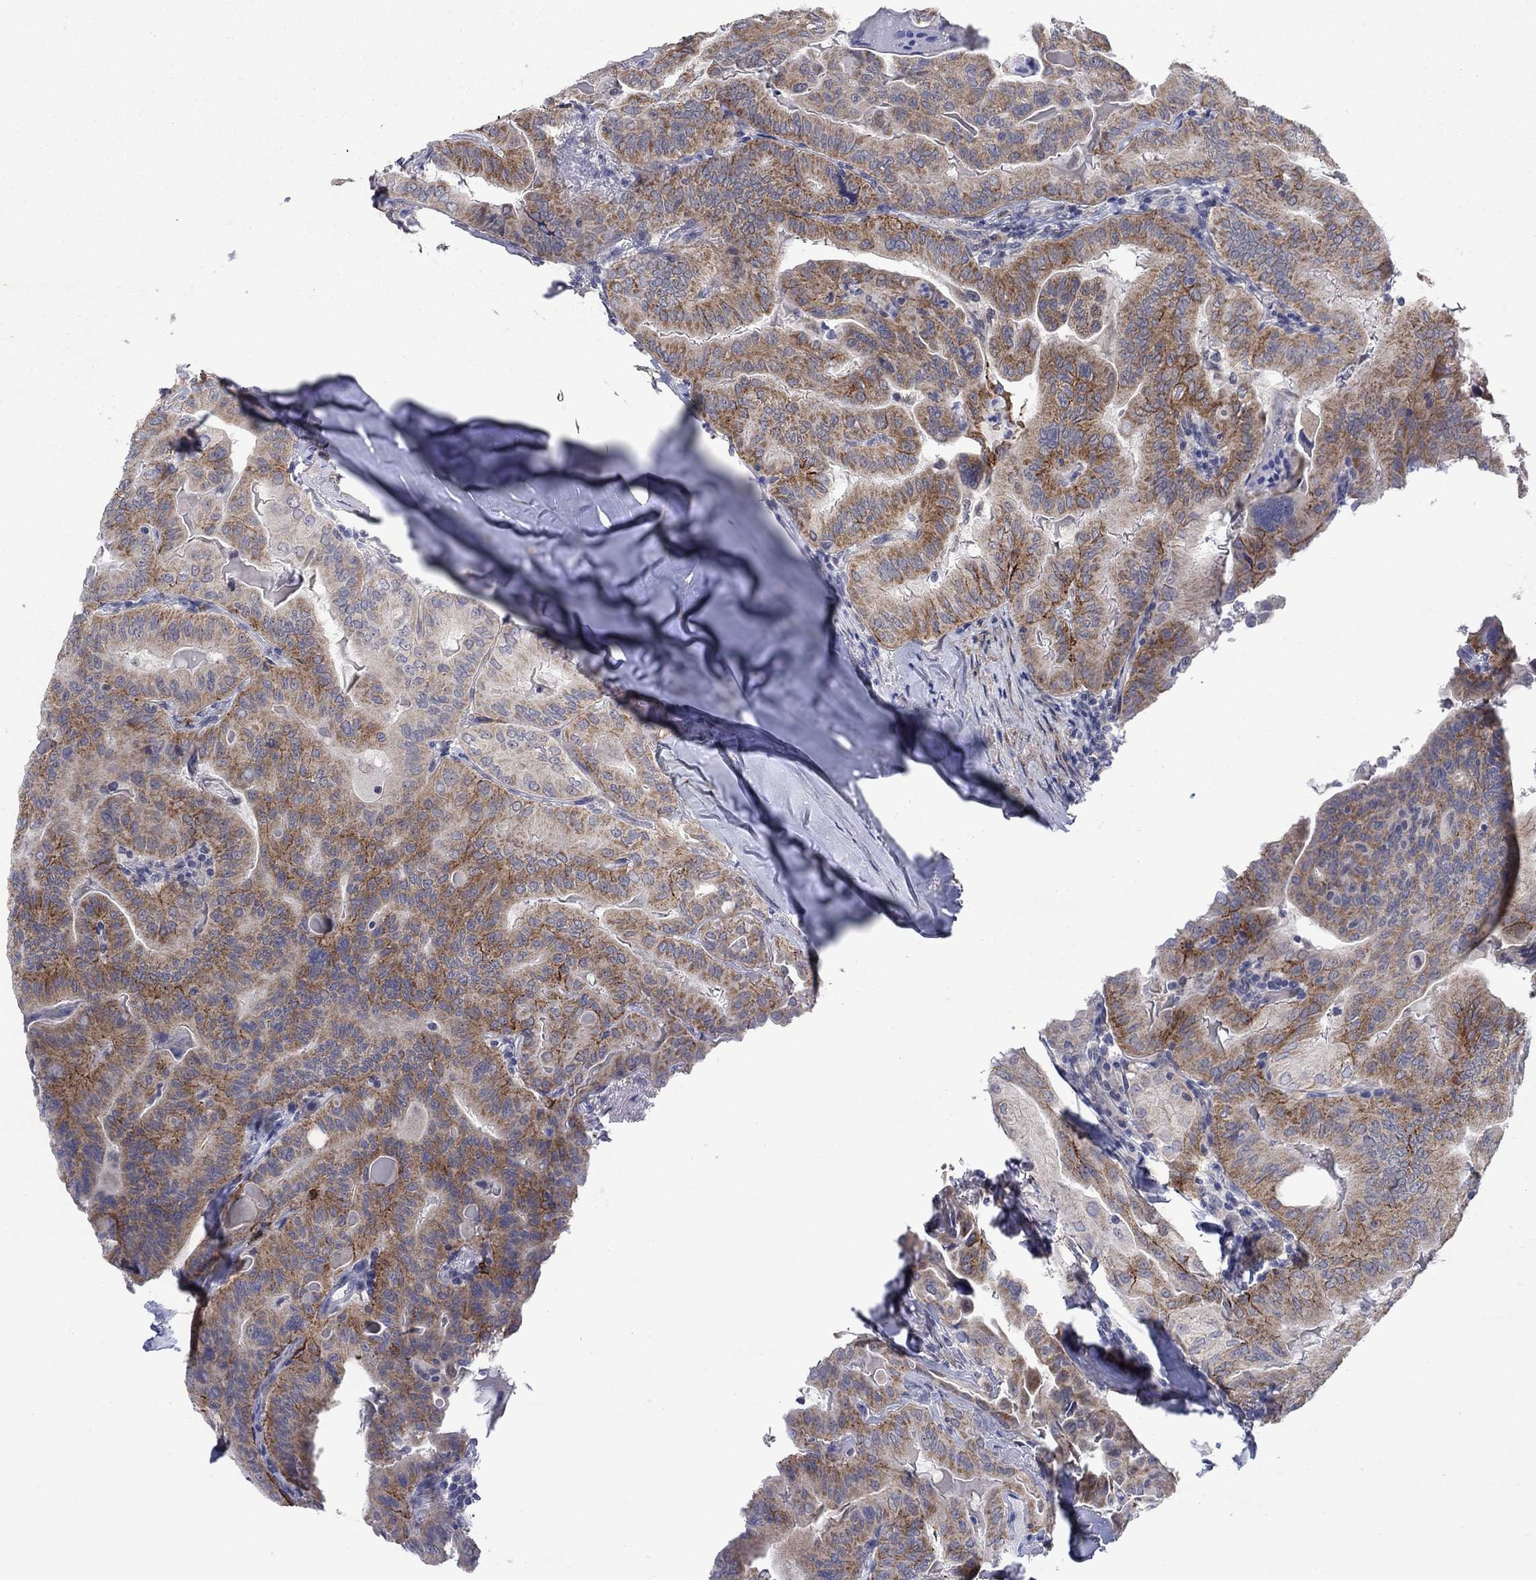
{"staining": {"intensity": "strong", "quantity": "25%-75%", "location": "cytoplasmic/membranous"}, "tissue": "thyroid cancer", "cell_type": "Tumor cells", "image_type": "cancer", "snomed": [{"axis": "morphology", "description": "Papillary adenocarcinoma, NOS"}, {"axis": "topography", "description": "Thyroid gland"}], "caption": "Tumor cells show strong cytoplasmic/membranous staining in approximately 25%-75% of cells in thyroid papillary adenocarcinoma. Using DAB (brown) and hematoxylin (blue) stains, captured at high magnification using brightfield microscopy.", "gene": "SDC1", "patient": {"sex": "female", "age": 68}}